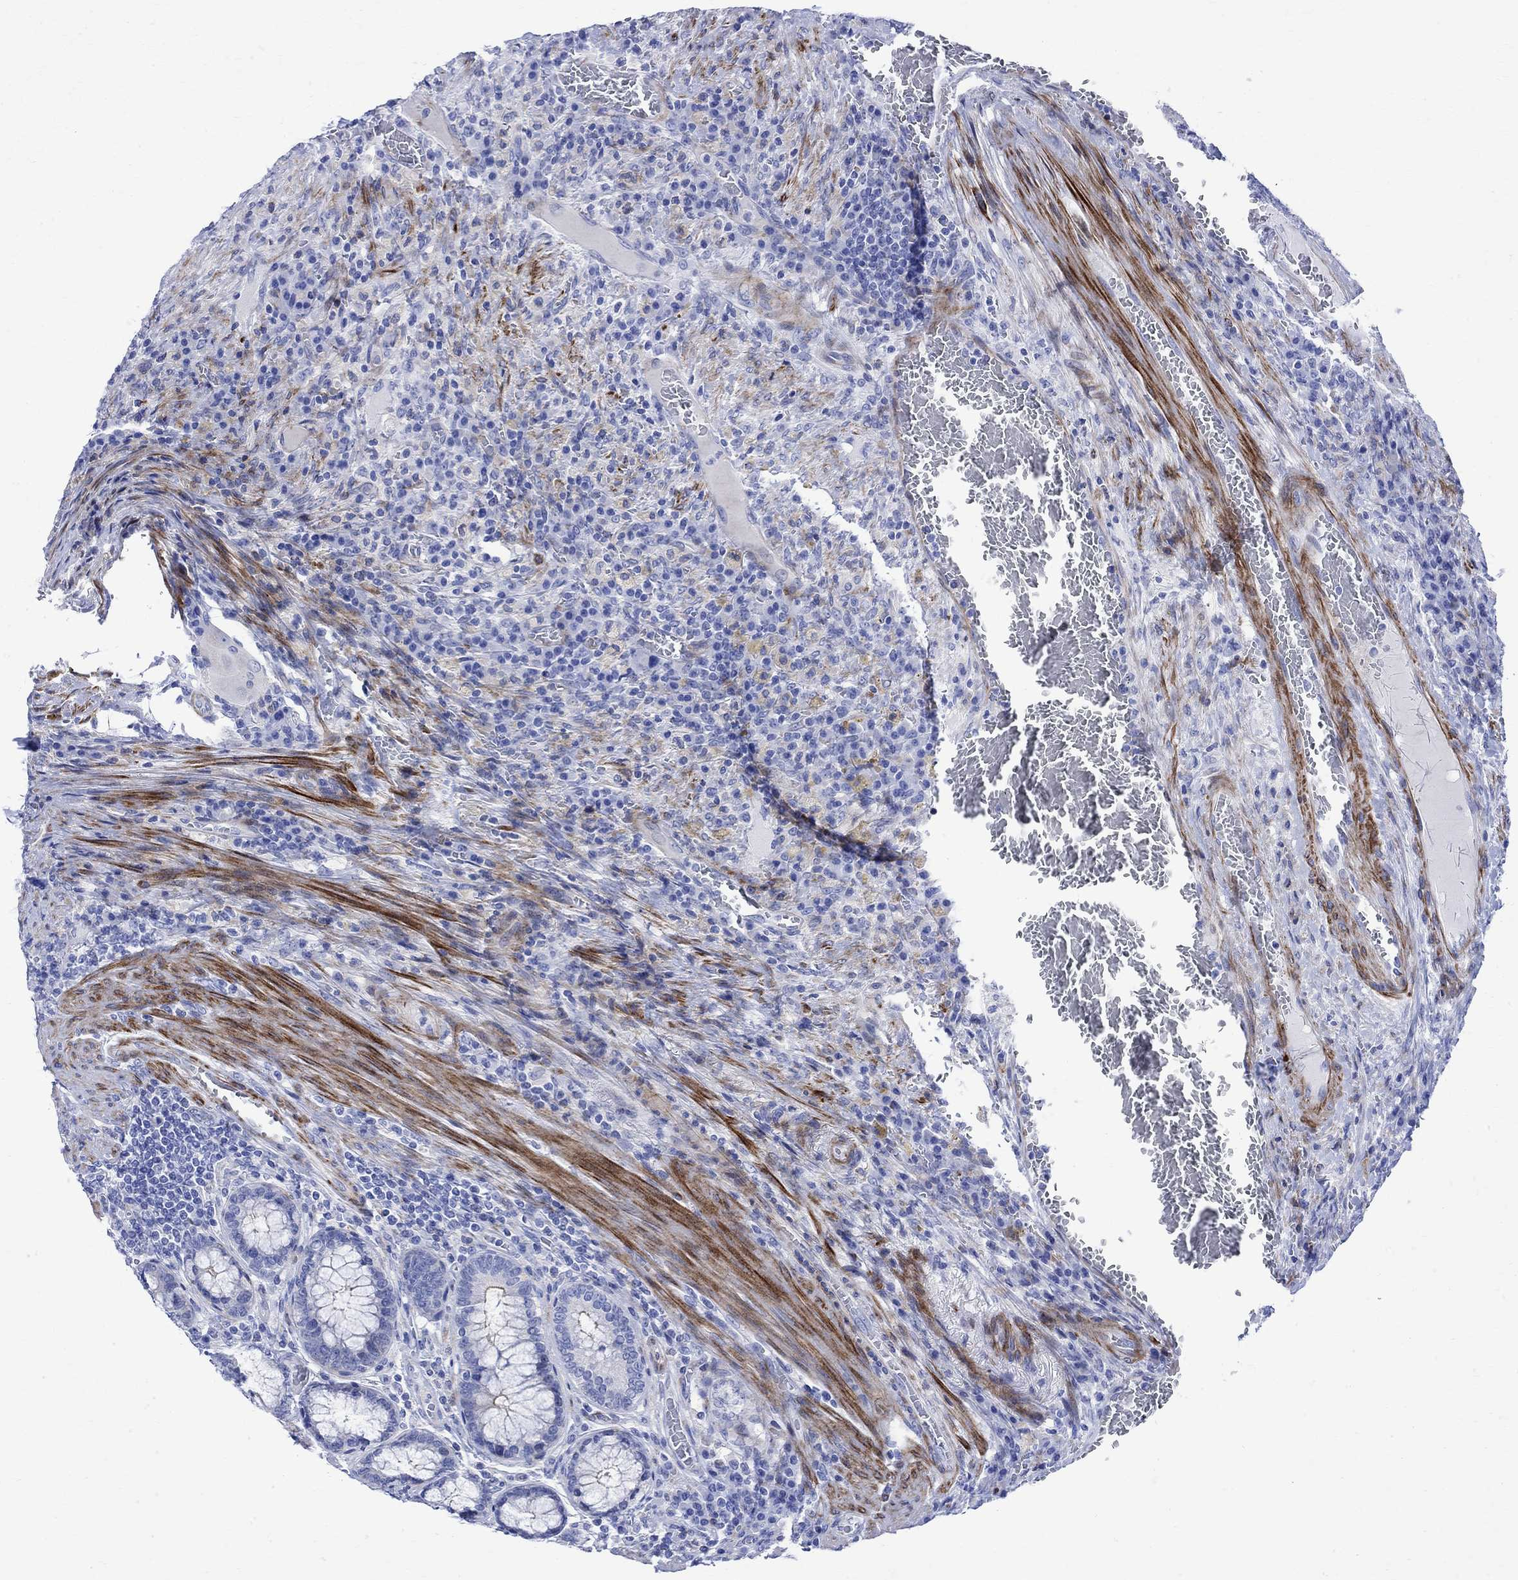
{"staining": {"intensity": "negative", "quantity": "none", "location": "none"}, "tissue": "colorectal cancer", "cell_type": "Tumor cells", "image_type": "cancer", "snomed": [{"axis": "morphology", "description": "Adenocarcinoma, NOS"}, {"axis": "topography", "description": "Colon"}], "caption": "Colorectal cancer was stained to show a protein in brown. There is no significant staining in tumor cells.", "gene": "PARVB", "patient": {"sex": "female", "age": 86}}